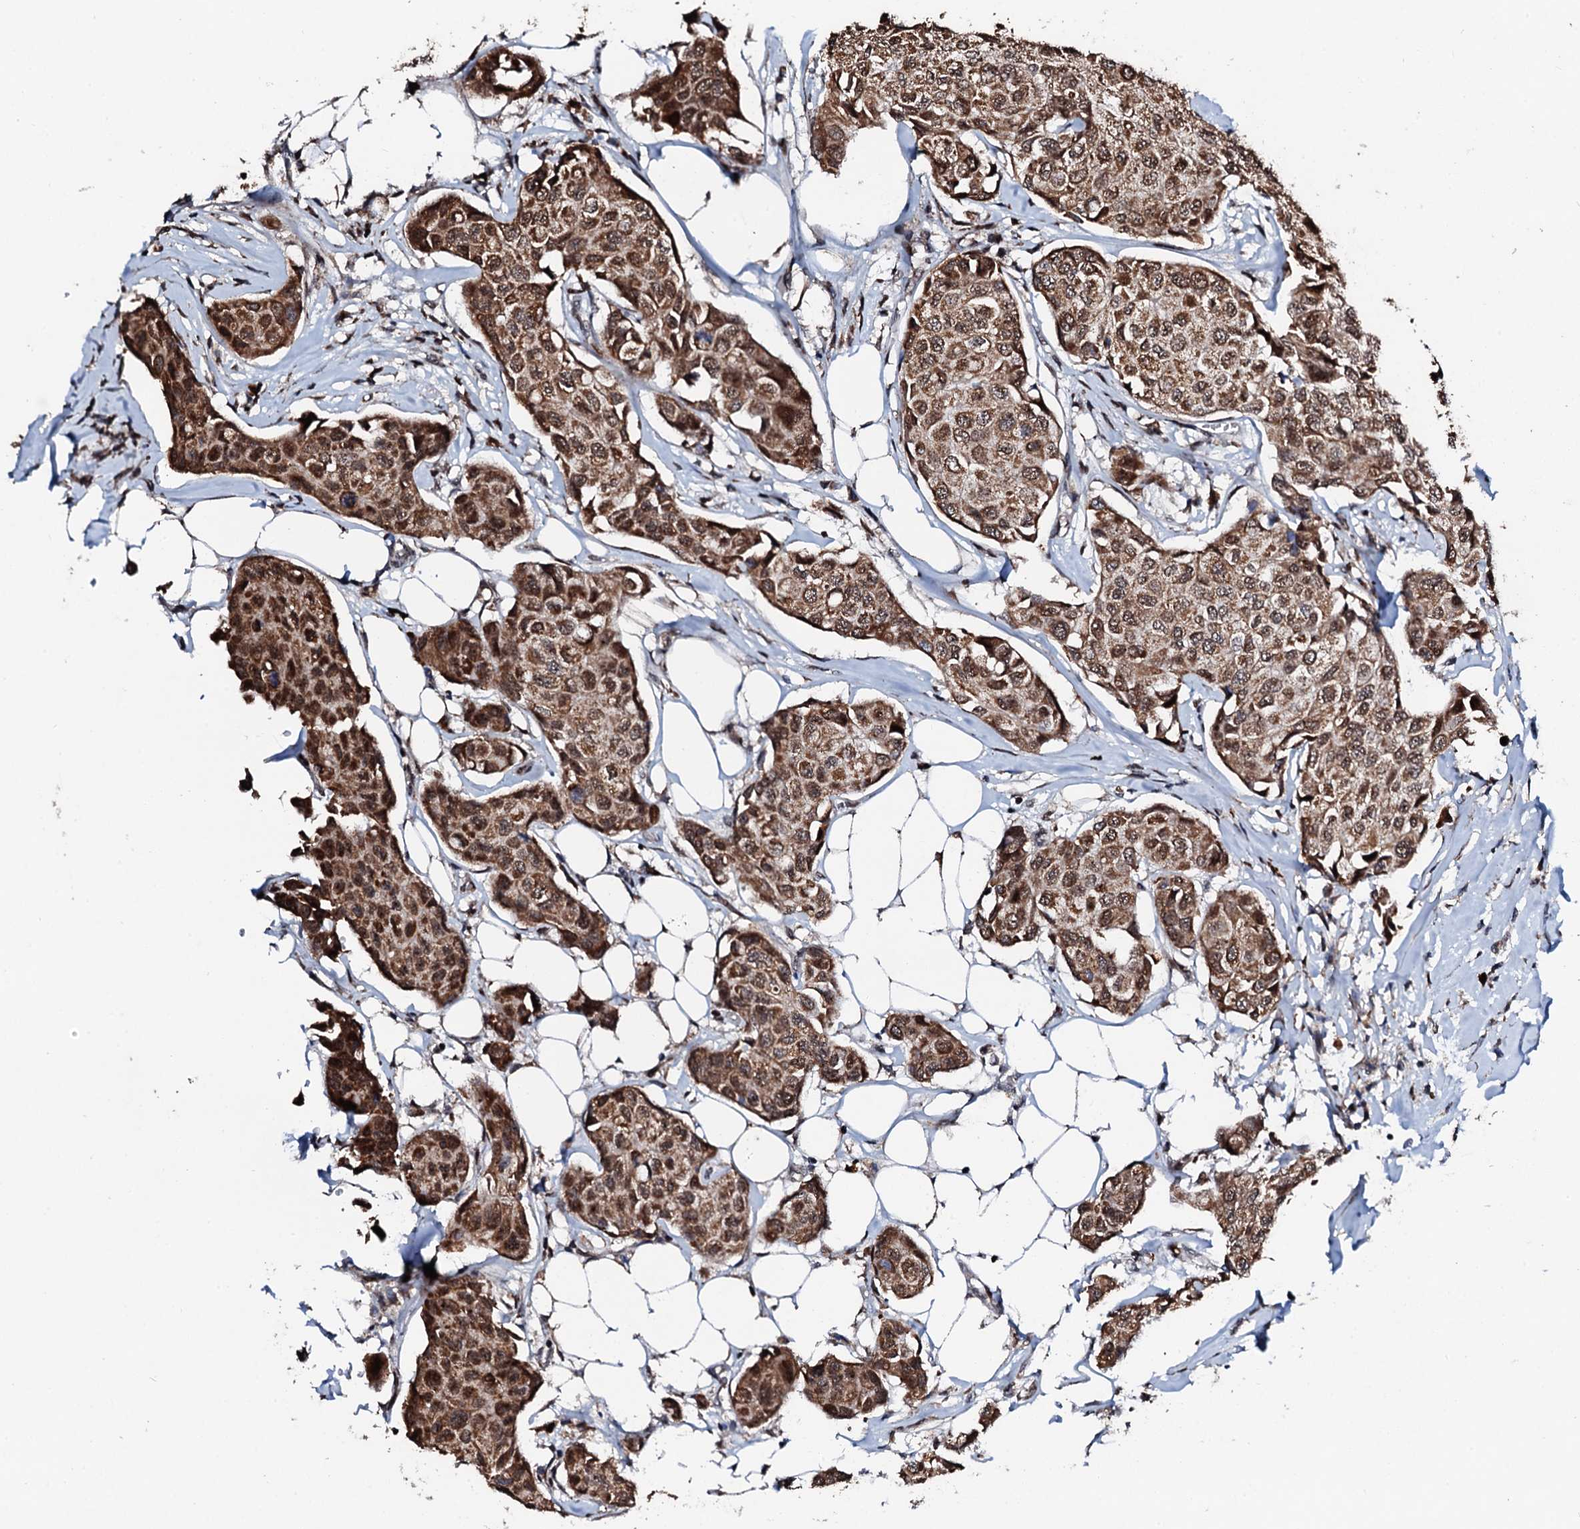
{"staining": {"intensity": "moderate", "quantity": ">75%", "location": "cytoplasmic/membranous,nuclear"}, "tissue": "breast cancer", "cell_type": "Tumor cells", "image_type": "cancer", "snomed": [{"axis": "morphology", "description": "Duct carcinoma"}, {"axis": "topography", "description": "Breast"}], "caption": "Breast invasive ductal carcinoma tissue reveals moderate cytoplasmic/membranous and nuclear staining in approximately >75% of tumor cells The protein of interest is stained brown, and the nuclei are stained in blue (DAB IHC with brightfield microscopy, high magnification).", "gene": "KIF18A", "patient": {"sex": "female", "age": 80}}